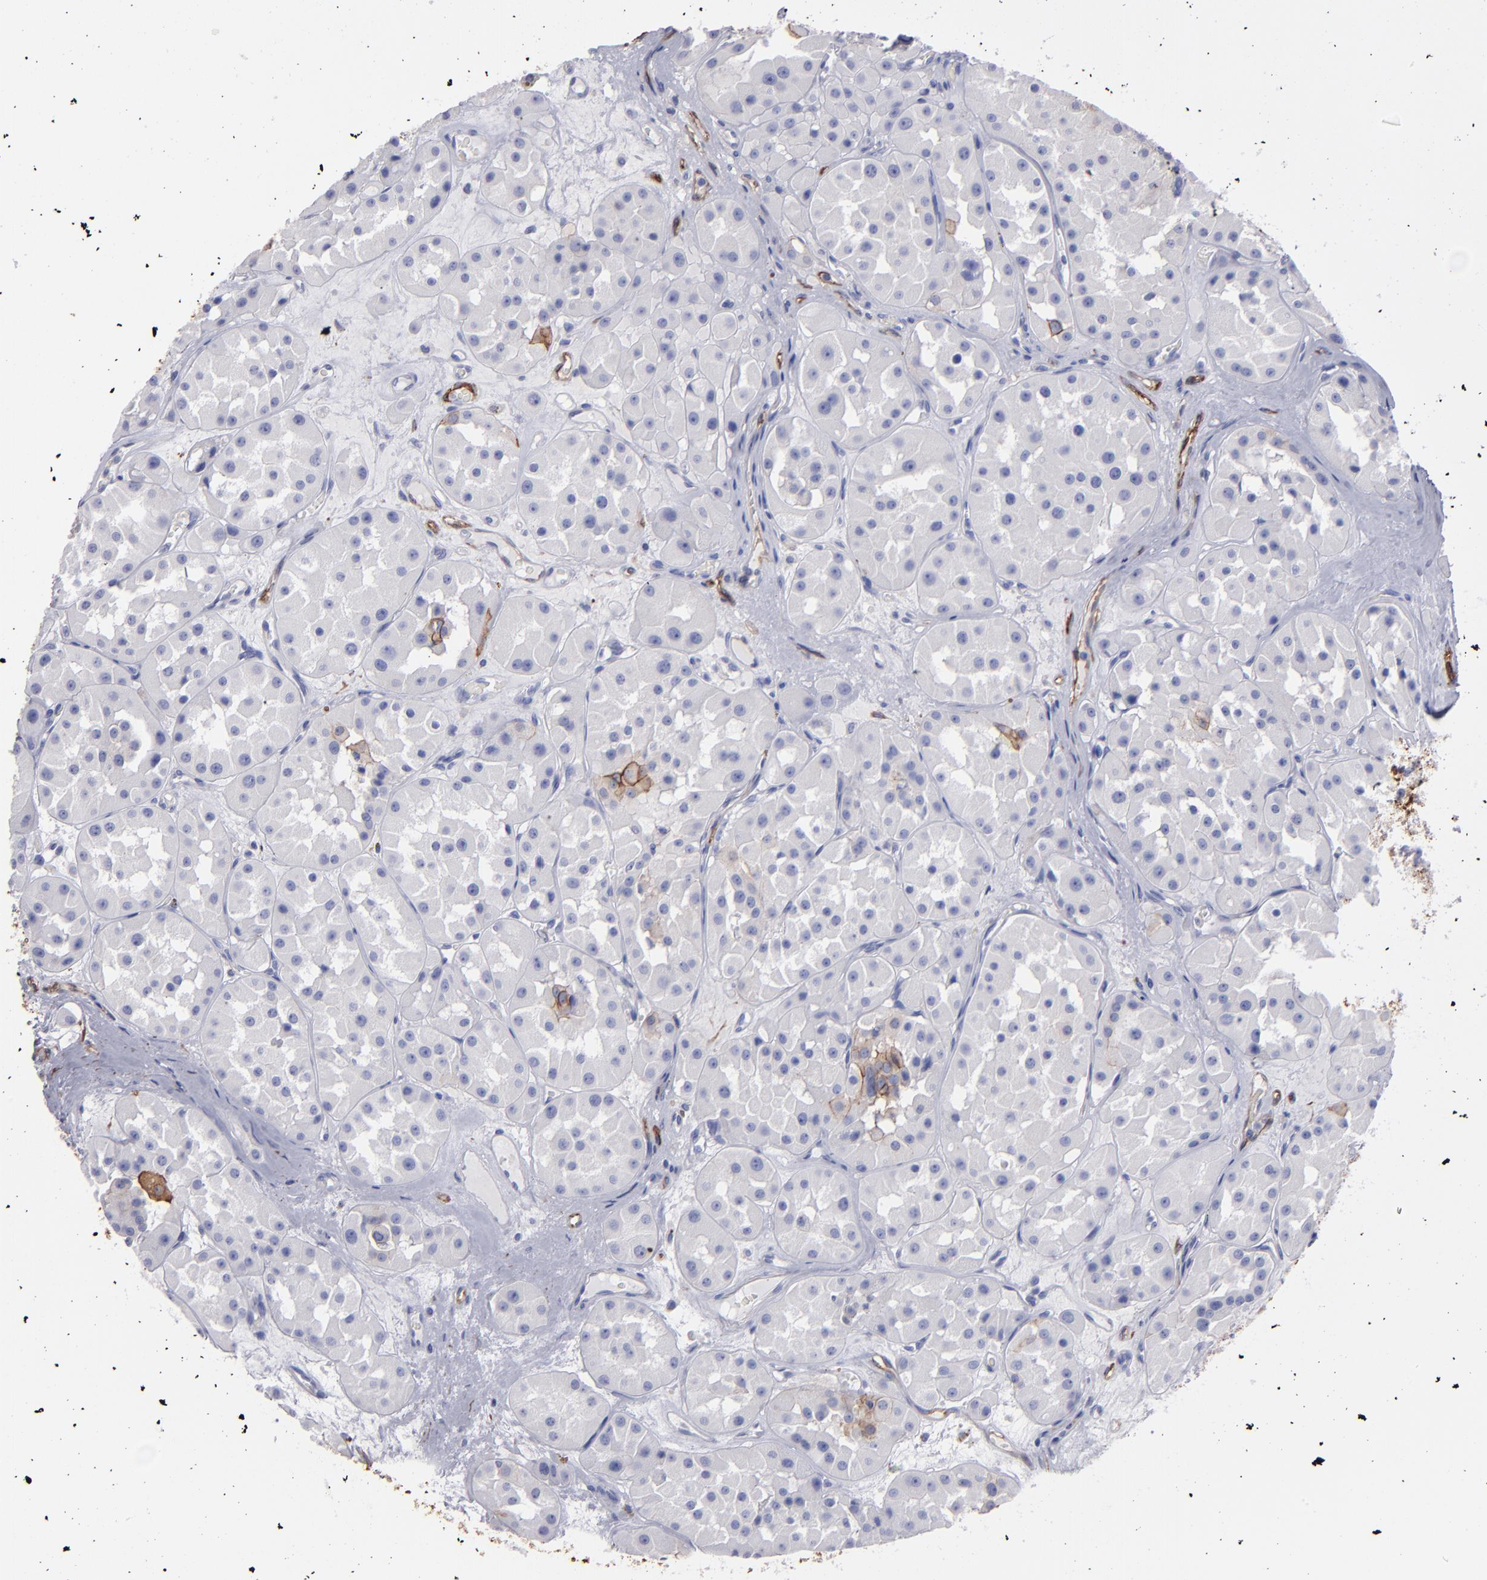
{"staining": {"intensity": "negative", "quantity": "none", "location": "none"}, "tissue": "renal cancer", "cell_type": "Tumor cells", "image_type": "cancer", "snomed": [{"axis": "morphology", "description": "Adenocarcinoma, uncertain malignant potential"}, {"axis": "topography", "description": "Kidney"}], "caption": "Renal cancer was stained to show a protein in brown. There is no significant expression in tumor cells.", "gene": "AHNAK2", "patient": {"sex": "male", "age": 63}}